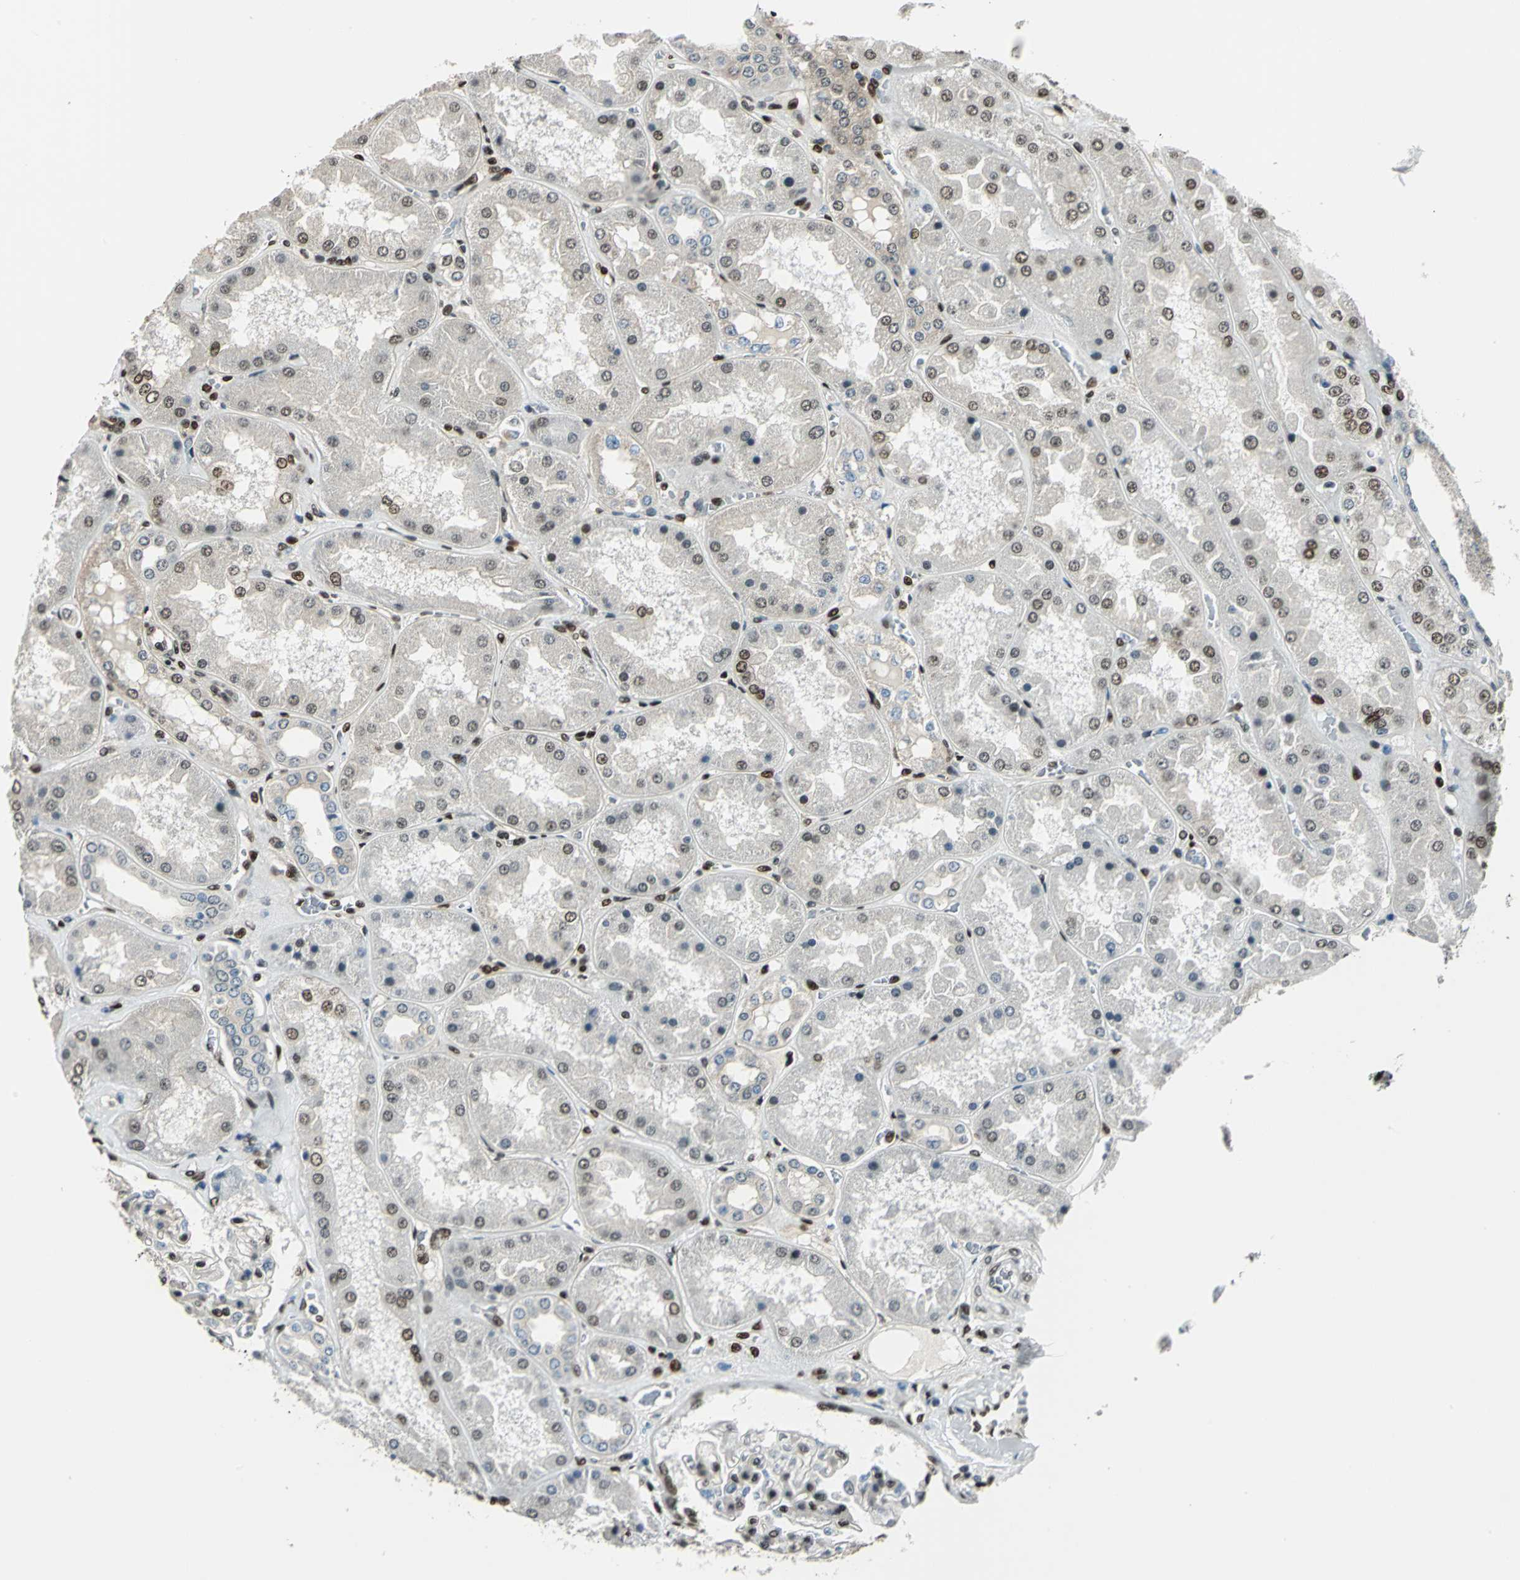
{"staining": {"intensity": "strong", "quantity": "25%-75%", "location": "nuclear"}, "tissue": "kidney", "cell_type": "Cells in glomeruli", "image_type": "normal", "snomed": [{"axis": "morphology", "description": "Normal tissue, NOS"}, {"axis": "topography", "description": "Kidney"}], "caption": "Immunohistochemistry (IHC) of unremarkable human kidney reveals high levels of strong nuclear staining in approximately 25%-75% of cells in glomeruli. Ihc stains the protein of interest in brown and the nuclei are stained blue.", "gene": "NFIA", "patient": {"sex": "female", "age": 56}}